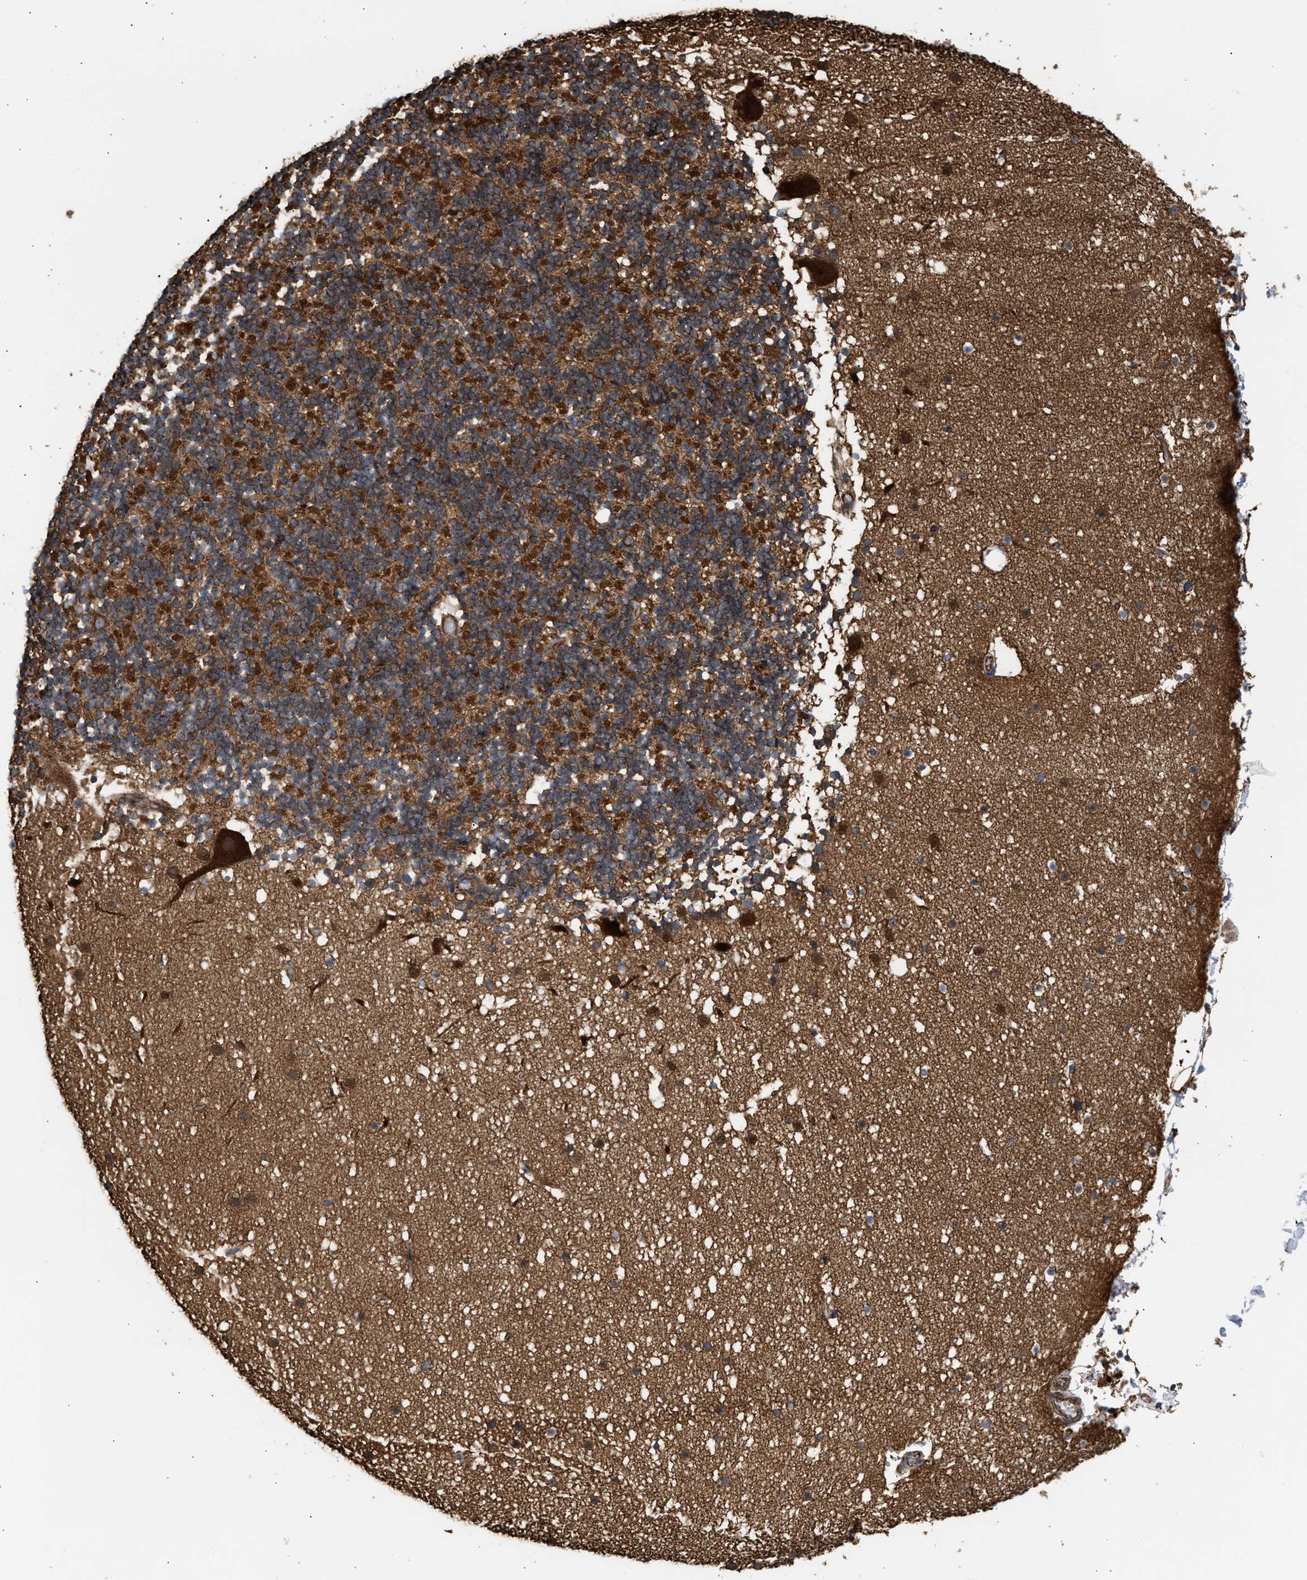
{"staining": {"intensity": "moderate", "quantity": ">75%", "location": "cytoplasmic/membranous"}, "tissue": "cerebellum", "cell_type": "Cells in granular layer", "image_type": "normal", "snomed": [{"axis": "morphology", "description": "Normal tissue, NOS"}, {"axis": "topography", "description": "Cerebellum"}], "caption": "Cells in granular layer display moderate cytoplasmic/membranous positivity in approximately >75% of cells in normal cerebellum. Immunohistochemistry (ihc) stains the protein of interest in brown and the nuclei are stained blue.", "gene": "EPS15L1", "patient": {"sex": "male", "age": 57}}